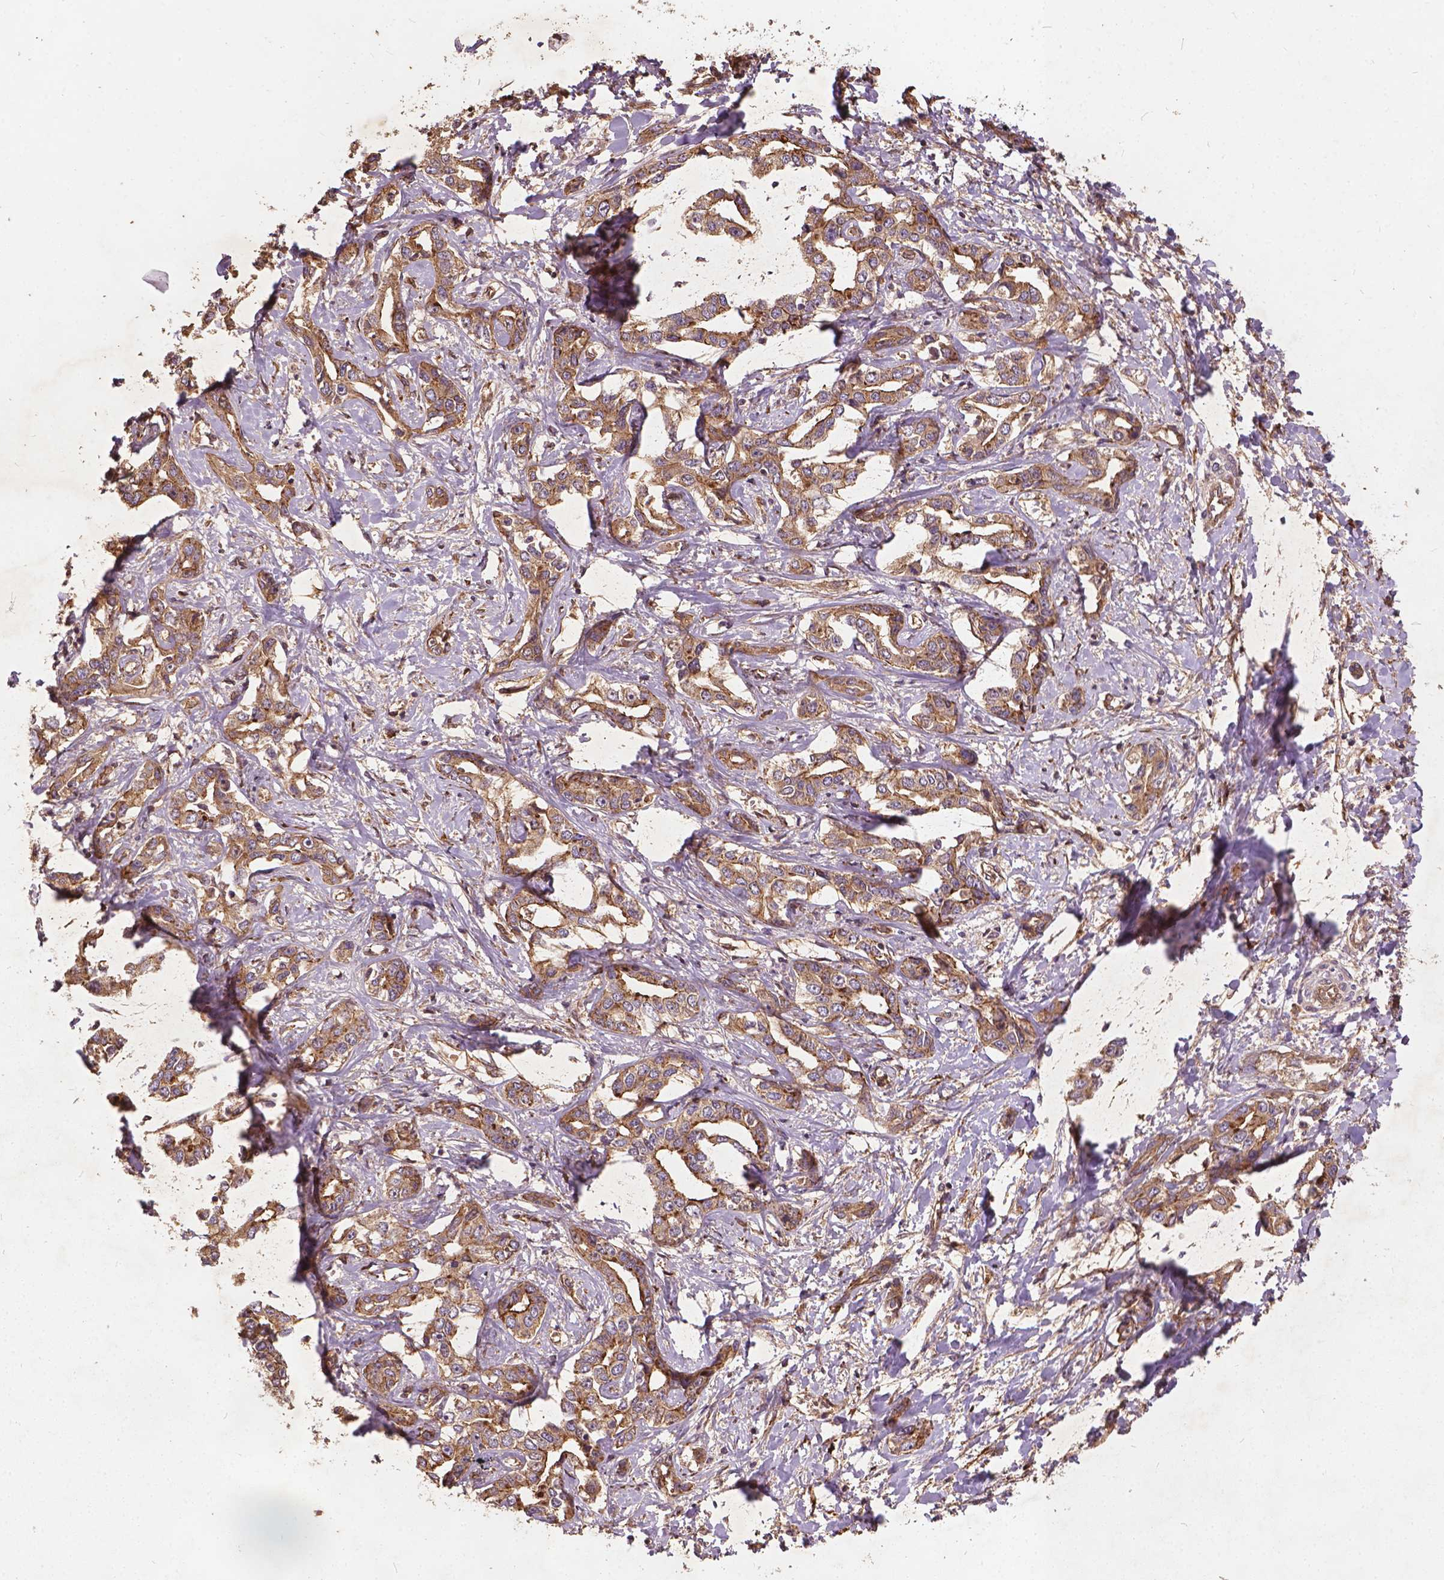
{"staining": {"intensity": "moderate", "quantity": ">75%", "location": "cytoplasmic/membranous"}, "tissue": "liver cancer", "cell_type": "Tumor cells", "image_type": "cancer", "snomed": [{"axis": "morphology", "description": "Cholangiocarcinoma"}, {"axis": "topography", "description": "Liver"}], "caption": "Protein expression analysis of human liver cancer (cholangiocarcinoma) reveals moderate cytoplasmic/membranous positivity in approximately >75% of tumor cells.", "gene": "UBXN2A", "patient": {"sex": "male", "age": 59}}